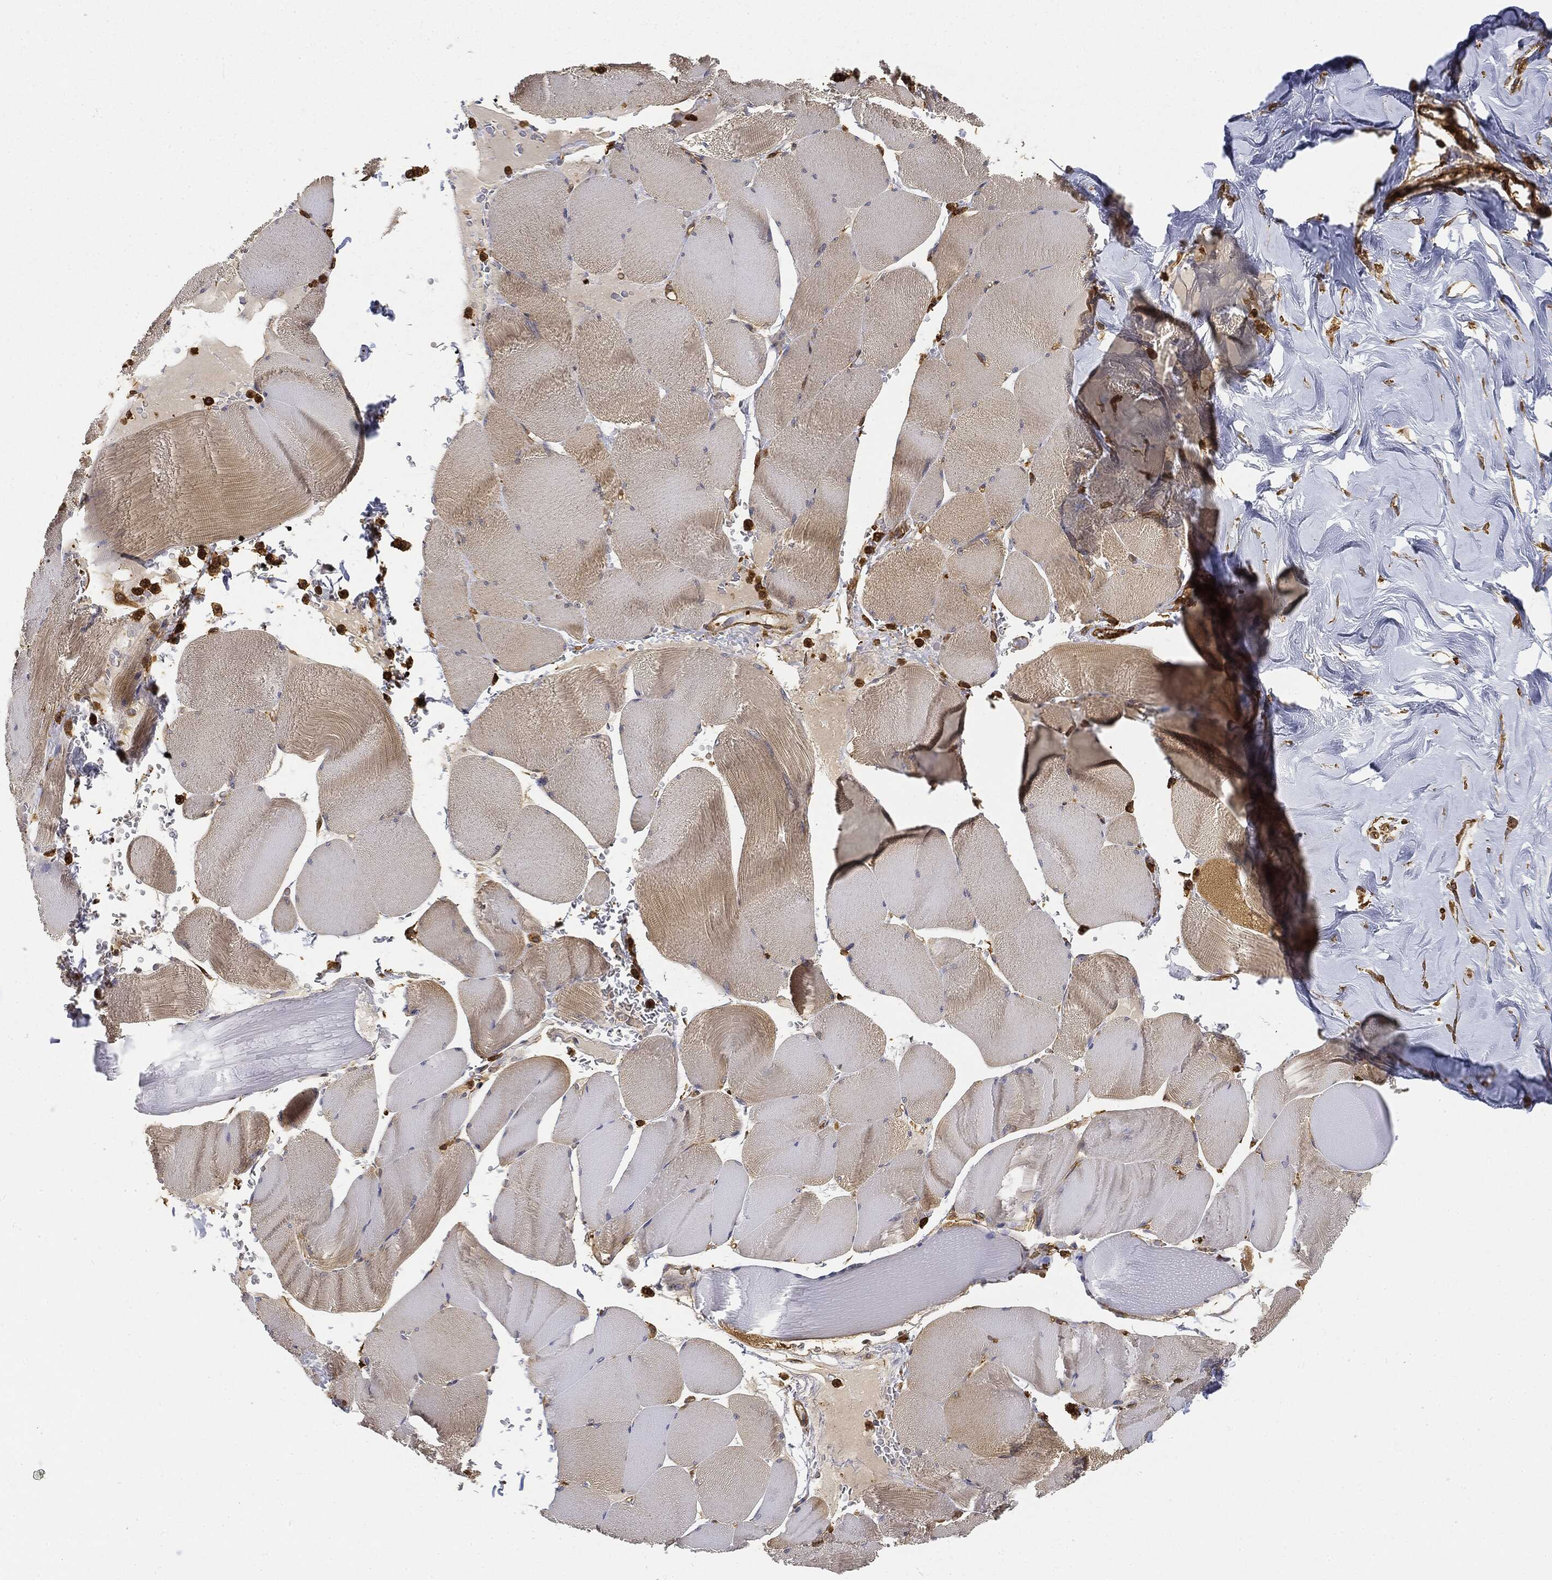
{"staining": {"intensity": "weak", "quantity": "<25%", "location": "cytoplasmic/membranous"}, "tissue": "skeletal muscle", "cell_type": "Myocytes", "image_type": "normal", "snomed": [{"axis": "morphology", "description": "Normal tissue, NOS"}, {"axis": "topography", "description": "Skeletal muscle"}], "caption": "This photomicrograph is of benign skeletal muscle stained with immunohistochemistry (IHC) to label a protein in brown with the nuclei are counter-stained blue. There is no expression in myocytes. (DAB immunohistochemistry (IHC) visualized using brightfield microscopy, high magnification).", "gene": "WDR1", "patient": {"sex": "male", "age": 56}}